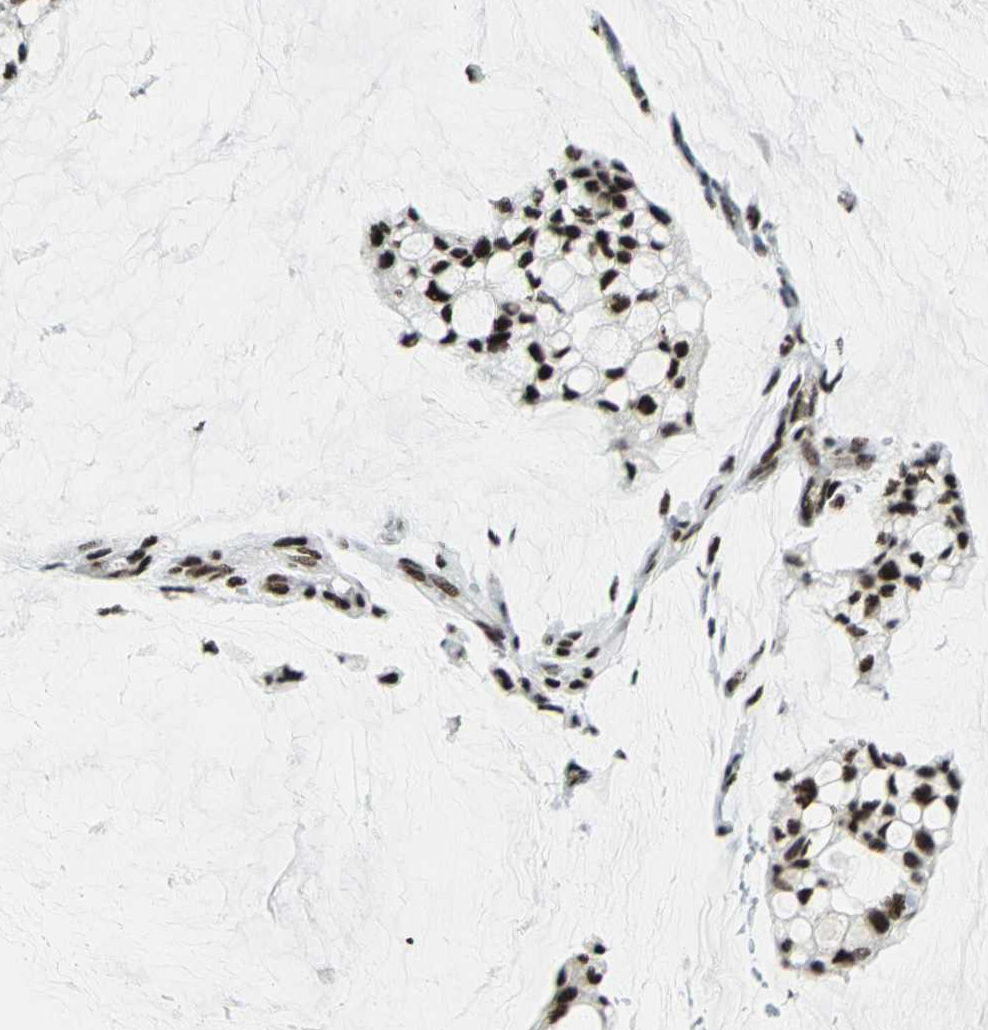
{"staining": {"intensity": "strong", "quantity": ">75%", "location": "nuclear"}, "tissue": "ovarian cancer", "cell_type": "Tumor cells", "image_type": "cancer", "snomed": [{"axis": "morphology", "description": "Cystadenocarcinoma, mucinous, NOS"}, {"axis": "topography", "description": "Ovary"}], "caption": "Ovarian cancer stained for a protein (brown) demonstrates strong nuclear positive positivity in about >75% of tumor cells.", "gene": "SMARCA4", "patient": {"sex": "female", "age": 39}}